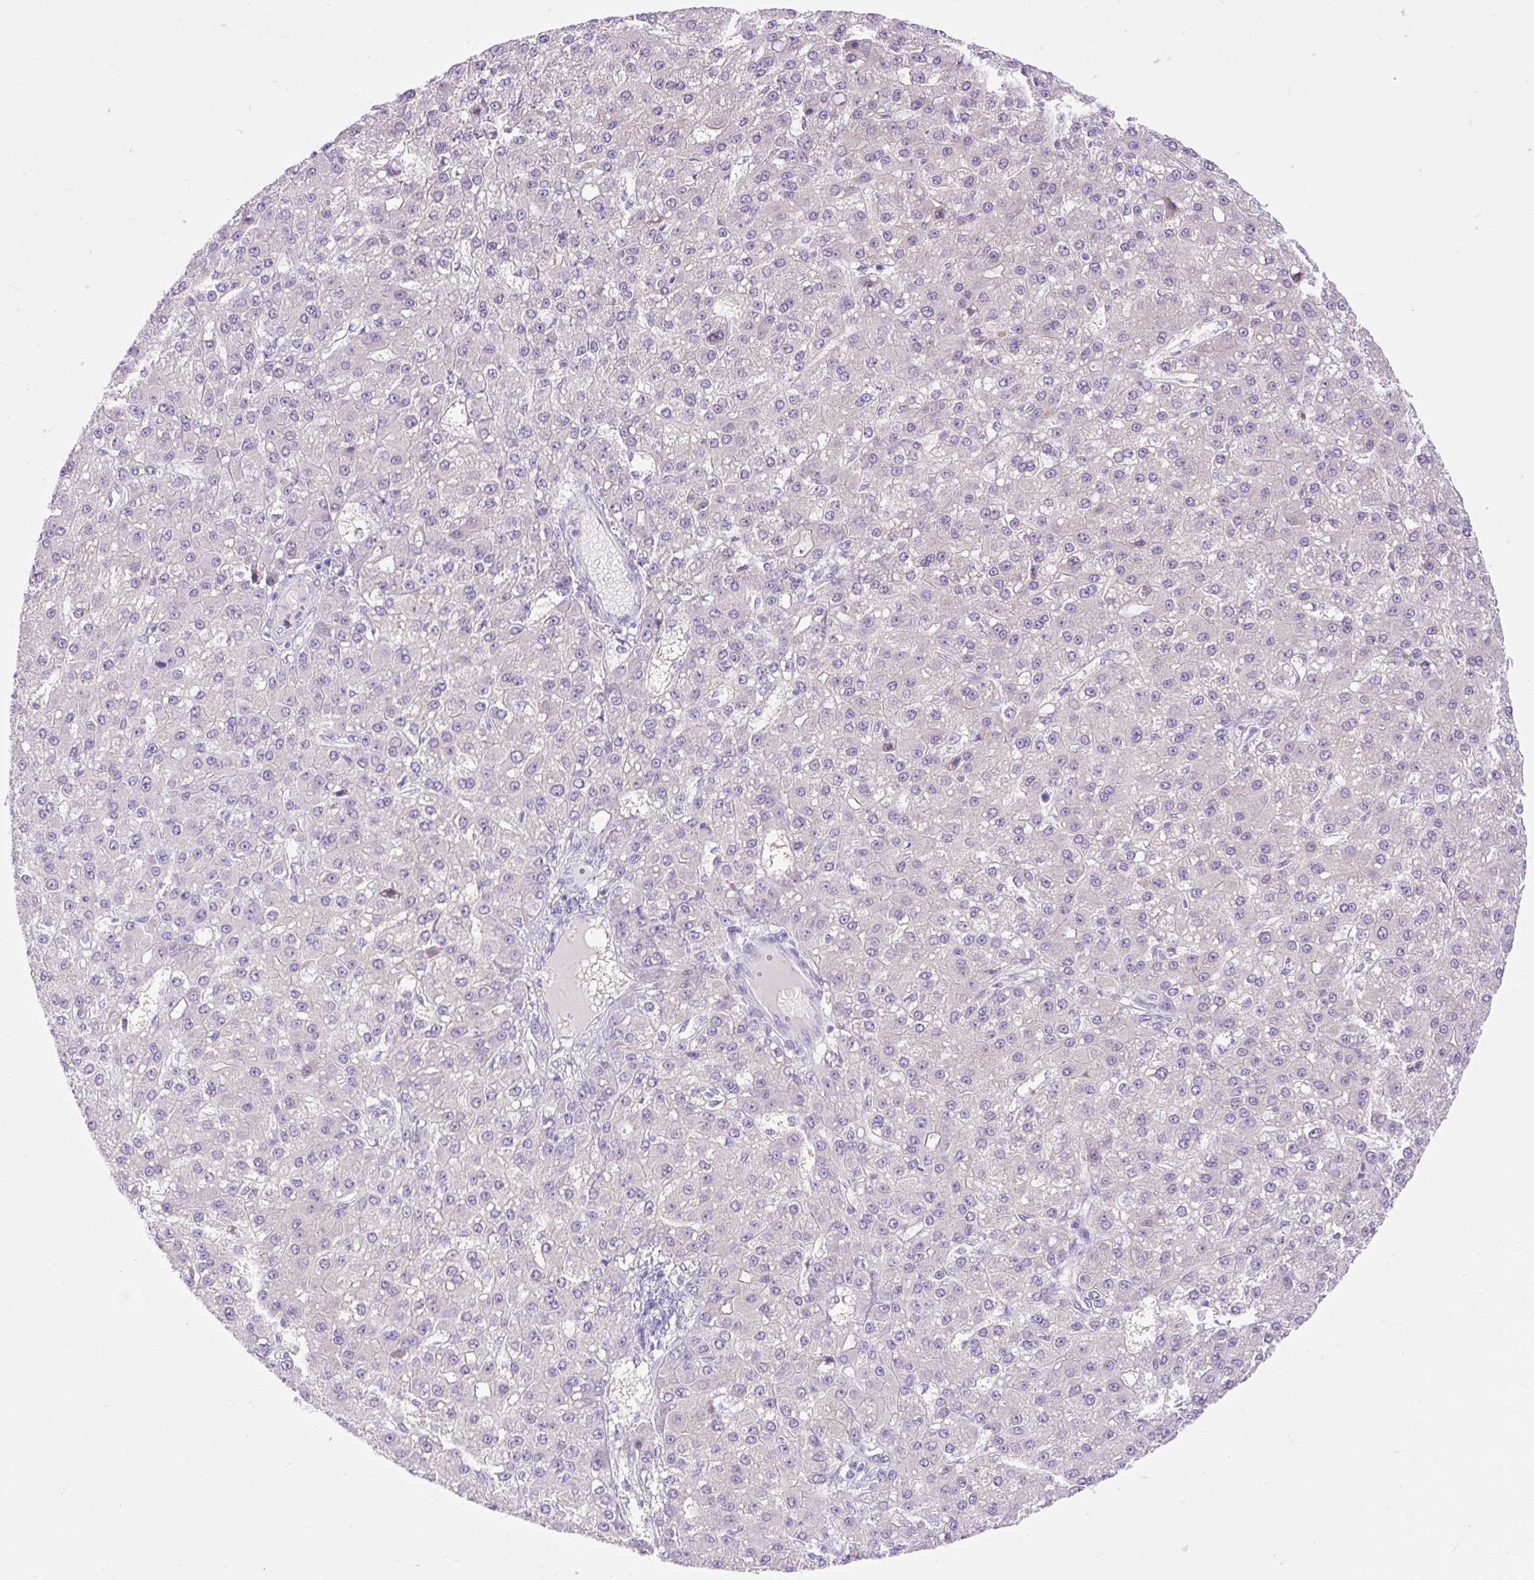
{"staining": {"intensity": "negative", "quantity": "none", "location": "none"}, "tissue": "liver cancer", "cell_type": "Tumor cells", "image_type": "cancer", "snomed": [{"axis": "morphology", "description": "Carcinoma, Hepatocellular, NOS"}, {"axis": "topography", "description": "Liver"}], "caption": "Image shows no protein positivity in tumor cells of liver cancer tissue.", "gene": "SLC25A40", "patient": {"sex": "male", "age": 67}}